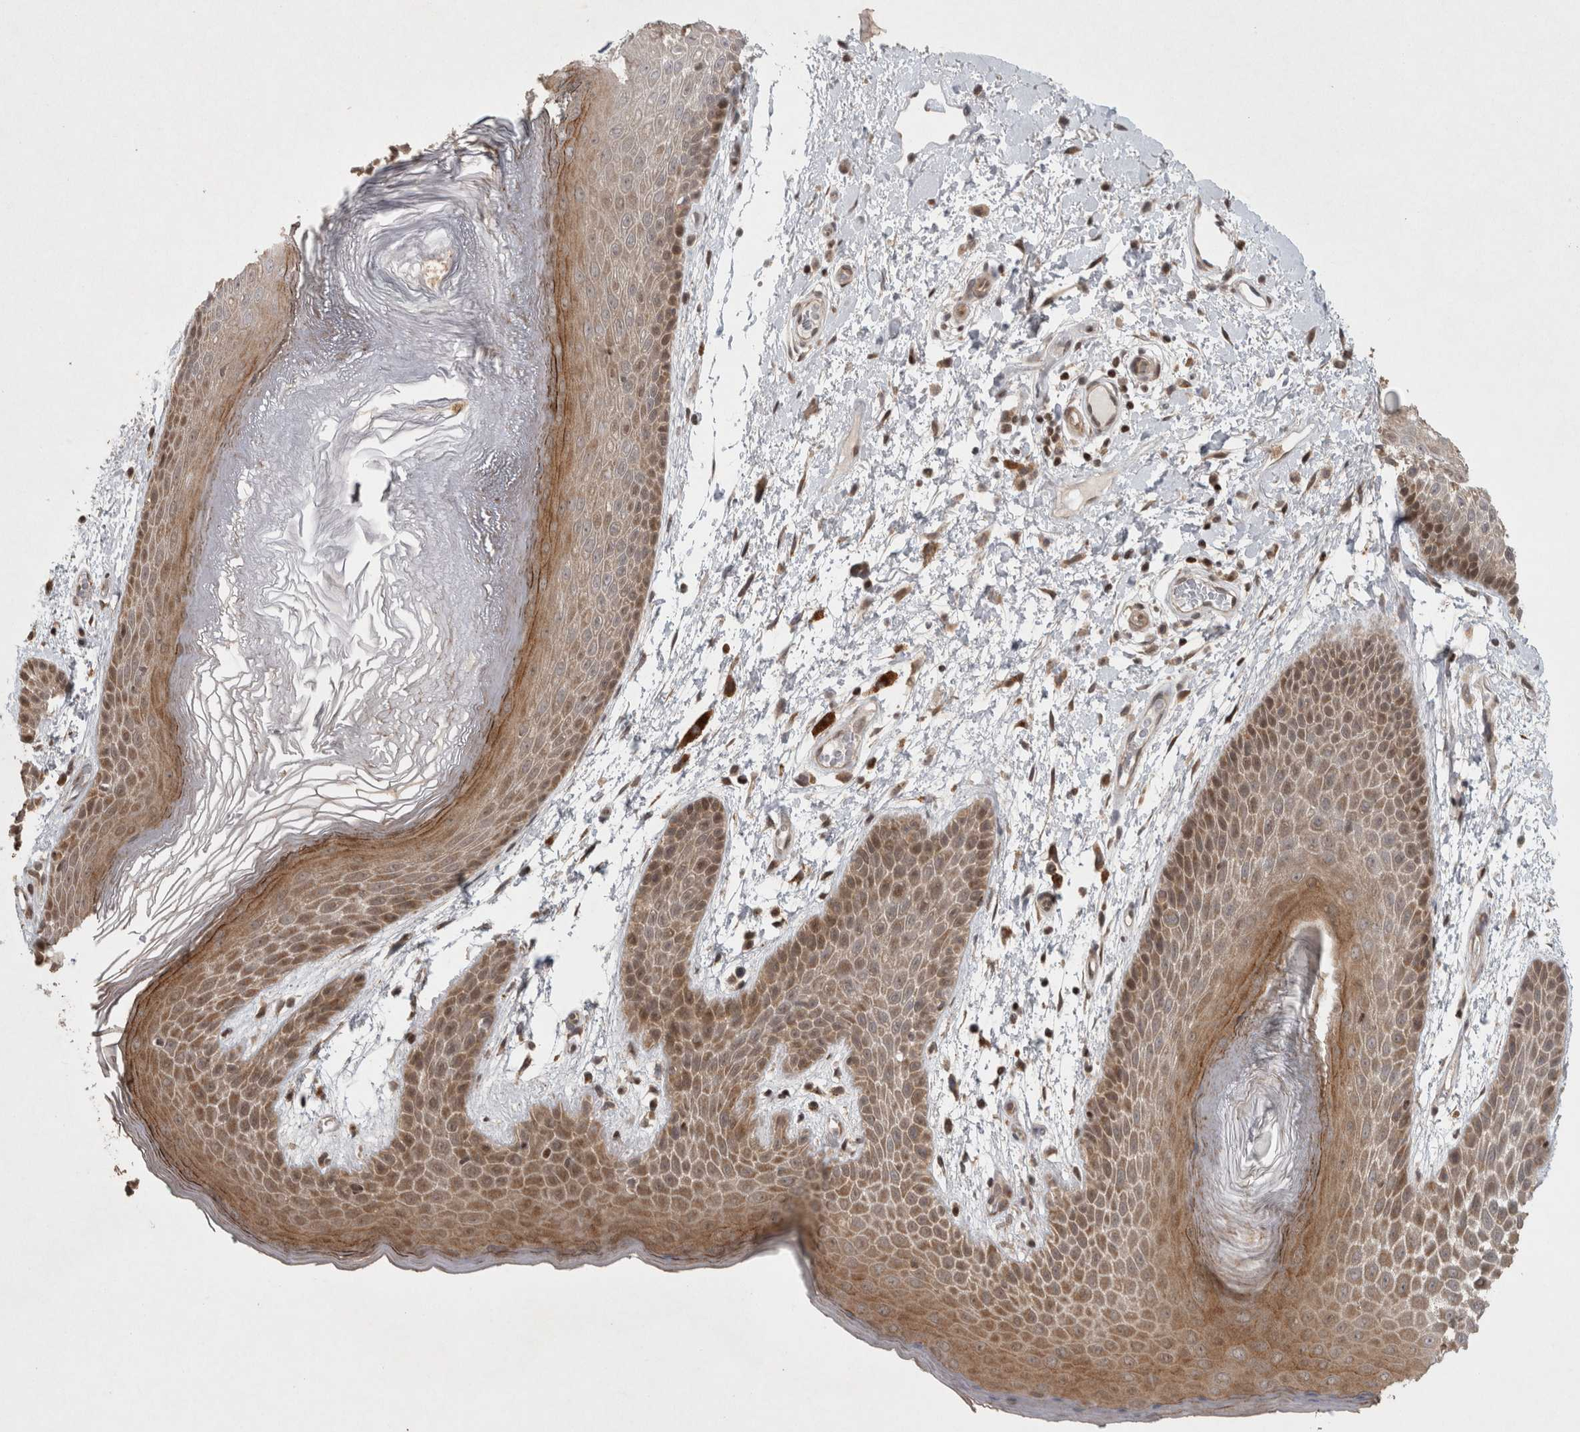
{"staining": {"intensity": "moderate", "quantity": ">75%", "location": "cytoplasmic/membranous,nuclear"}, "tissue": "skin", "cell_type": "Epidermal cells", "image_type": "normal", "snomed": [{"axis": "morphology", "description": "Normal tissue, NOS"}, {"axis": "topography", "description": "Anal"}], "caption": "Immunohistochemical staining of unremarkable human skin demonstrates moderate cytoplasmic/membranous,nuclear protein positivity in approximately >75% of epidermal cells. (brown staining indicates protein expression, while blue staining denotes nuclei).", "gene": "KDM8", "patient": {"sex": "male", "age": 74}}